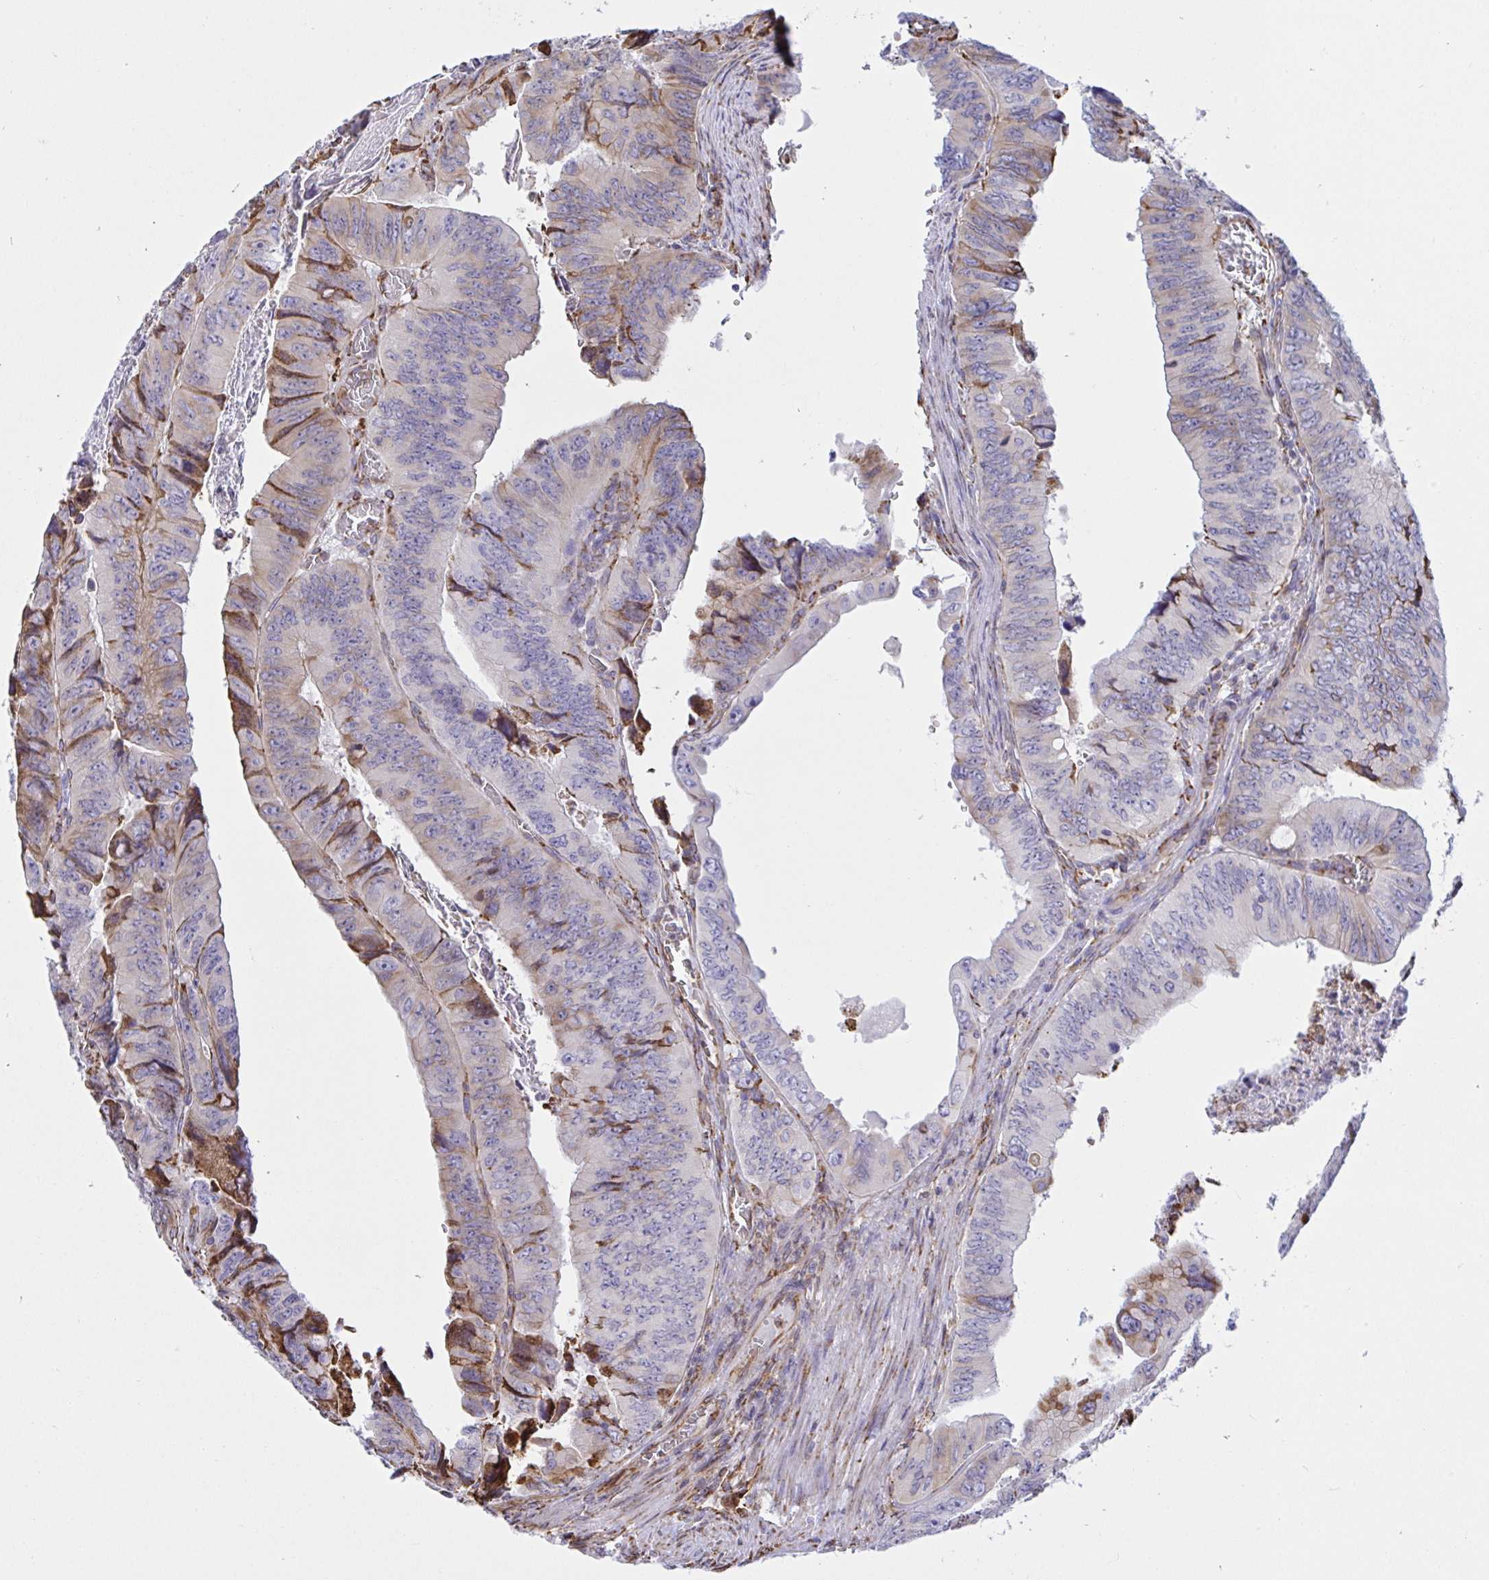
{"staining": {"intensity": "weak", "quantity": "<25%", "location": "cytoplasmic/membranous"}, "tissue": "colorectal cancer", "cell_type": "Tumor cells", "image_type": "cancer", "snomed": [{"axis": "morphology", "description": "Adenocarcinoma, NOS"}, {"axis": "topography", "description": "Colon"}], "caption": "Colorectal cancer was stained to show a protein in brown. There is no significant expression in tumor cells.", "gene": "CLGN", "patient": {"sex": "female", "age": 84}}